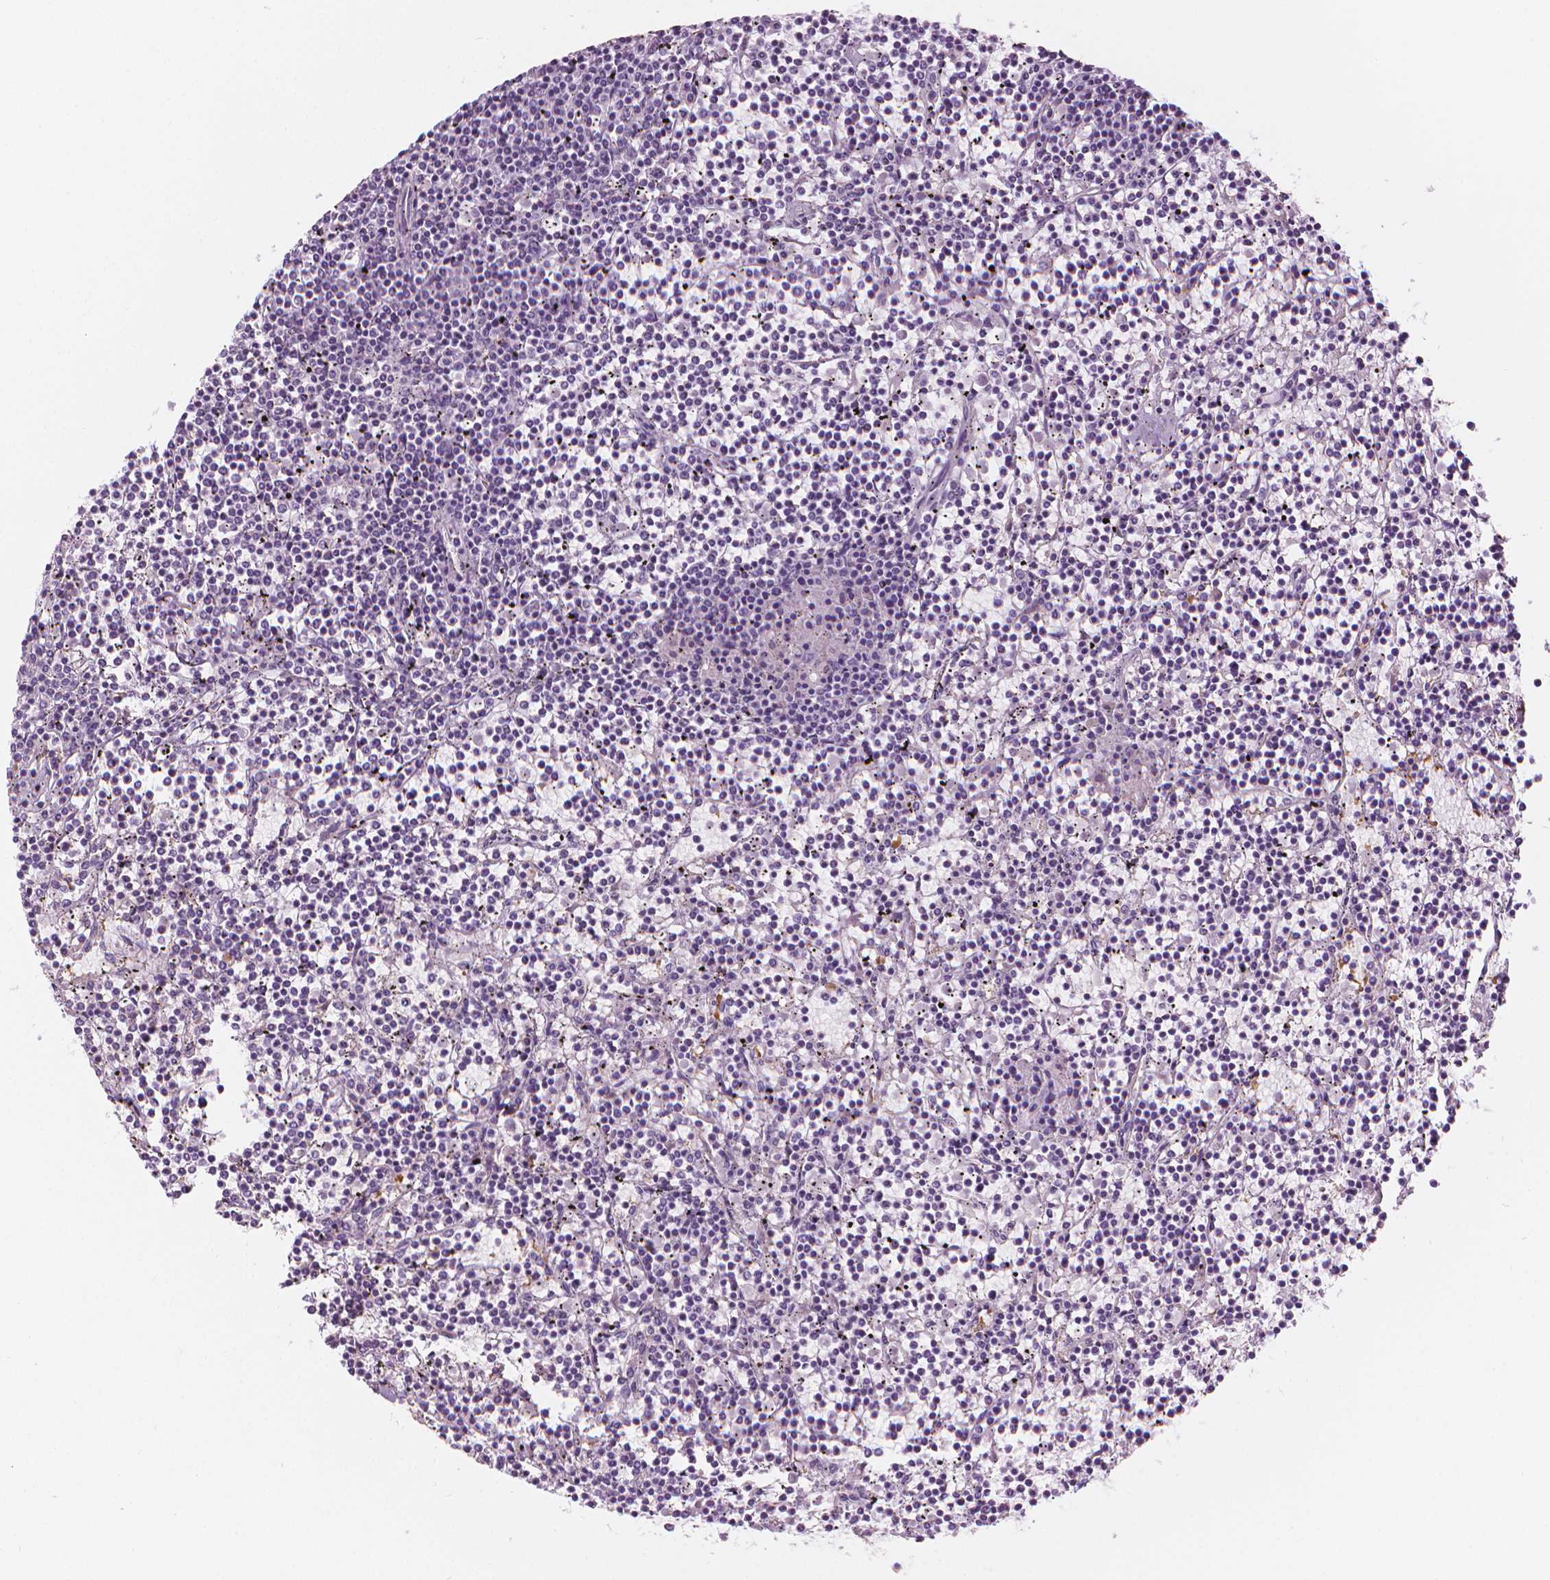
{"staining": {"intensity": "negative", "quantity": "none", "location": "none"}, "tissue": "lymphoma", "cell_type": "Tumor cells", "image_type": "cancer", "snomed": [{"axis": "morphology", "description": "Malignant lymphoma, non-Hodgkin's type, Low grade"}, {"axis": "topography", "description": "Spleen"}], "caption": "A histopathology image of human malignant lymphoma, non-Hodgkin's type (low-grade) is negative for staining in tumor cells. Brightfield microscopy of immunohistochemistry stained with DAB (brown) and hematoxylin (blue), captured at high magnification.", "gene": "SHMT1", "patient": {"sex": "female", "age": 19}}